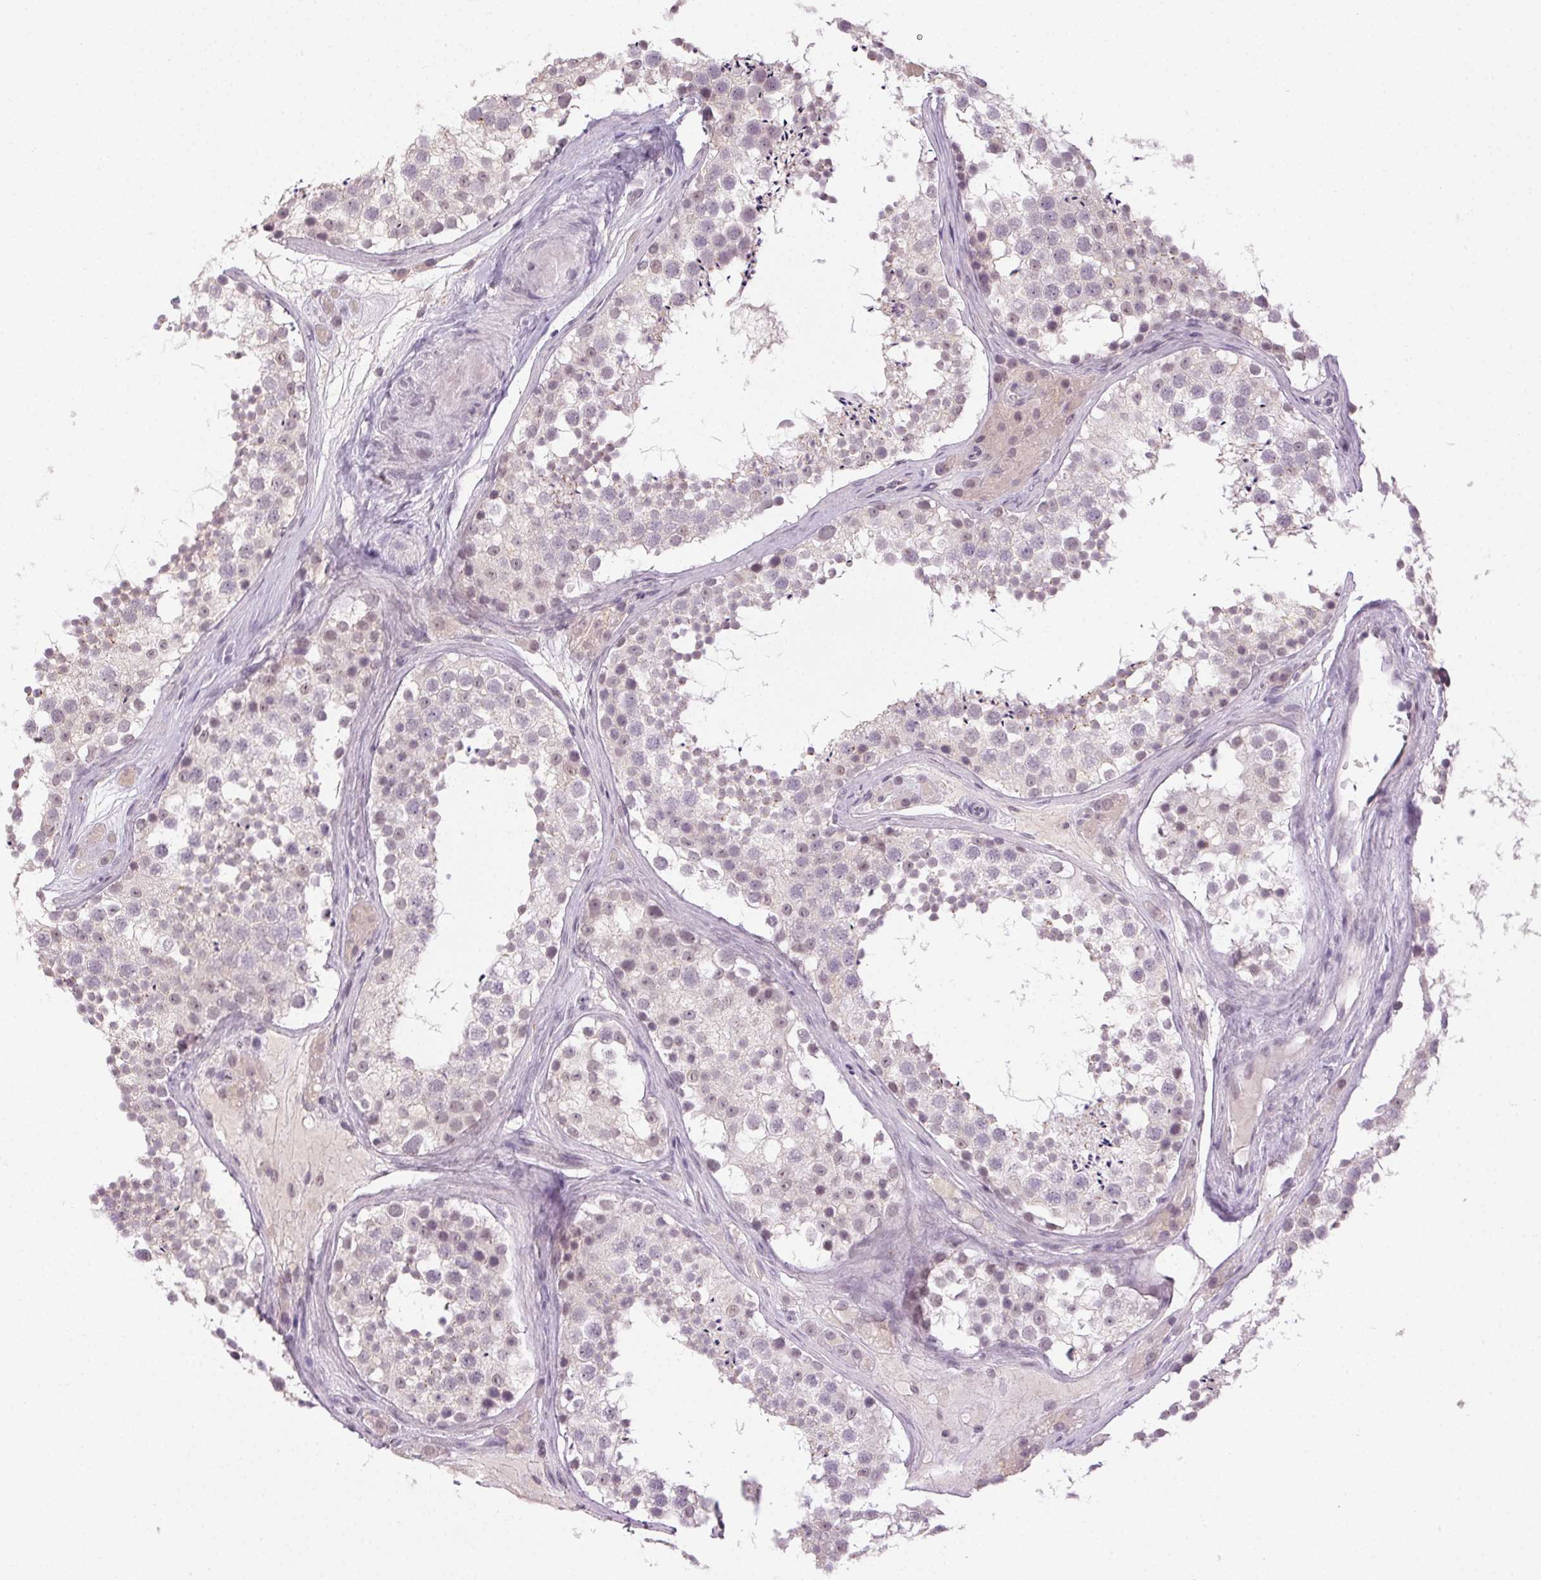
{"staining": {"intensity": "weak", "quantity": "25%-75%", "location": "nuclear"}, "tissue": "testis", "cell_type": "Cells in seminiferous ducts", "image_type": "normal", "snomed": [{"axis": "morphology", "description": "Normal tissue, NOS"}, {"axis": "topography", "description": "Testis"}], "caption": "Cells in seminiferous ducts demonstrate low levels of weak nuclear staining in approximately 25%-75% of cells in unremarkable human testis. The protein is stained brown, and the nuclei are stained in blue (DAB IHC with brightfield microscopy, high magnification).", "gene": "FAM168A", "patient": {"sex": "male", "age": 41}}